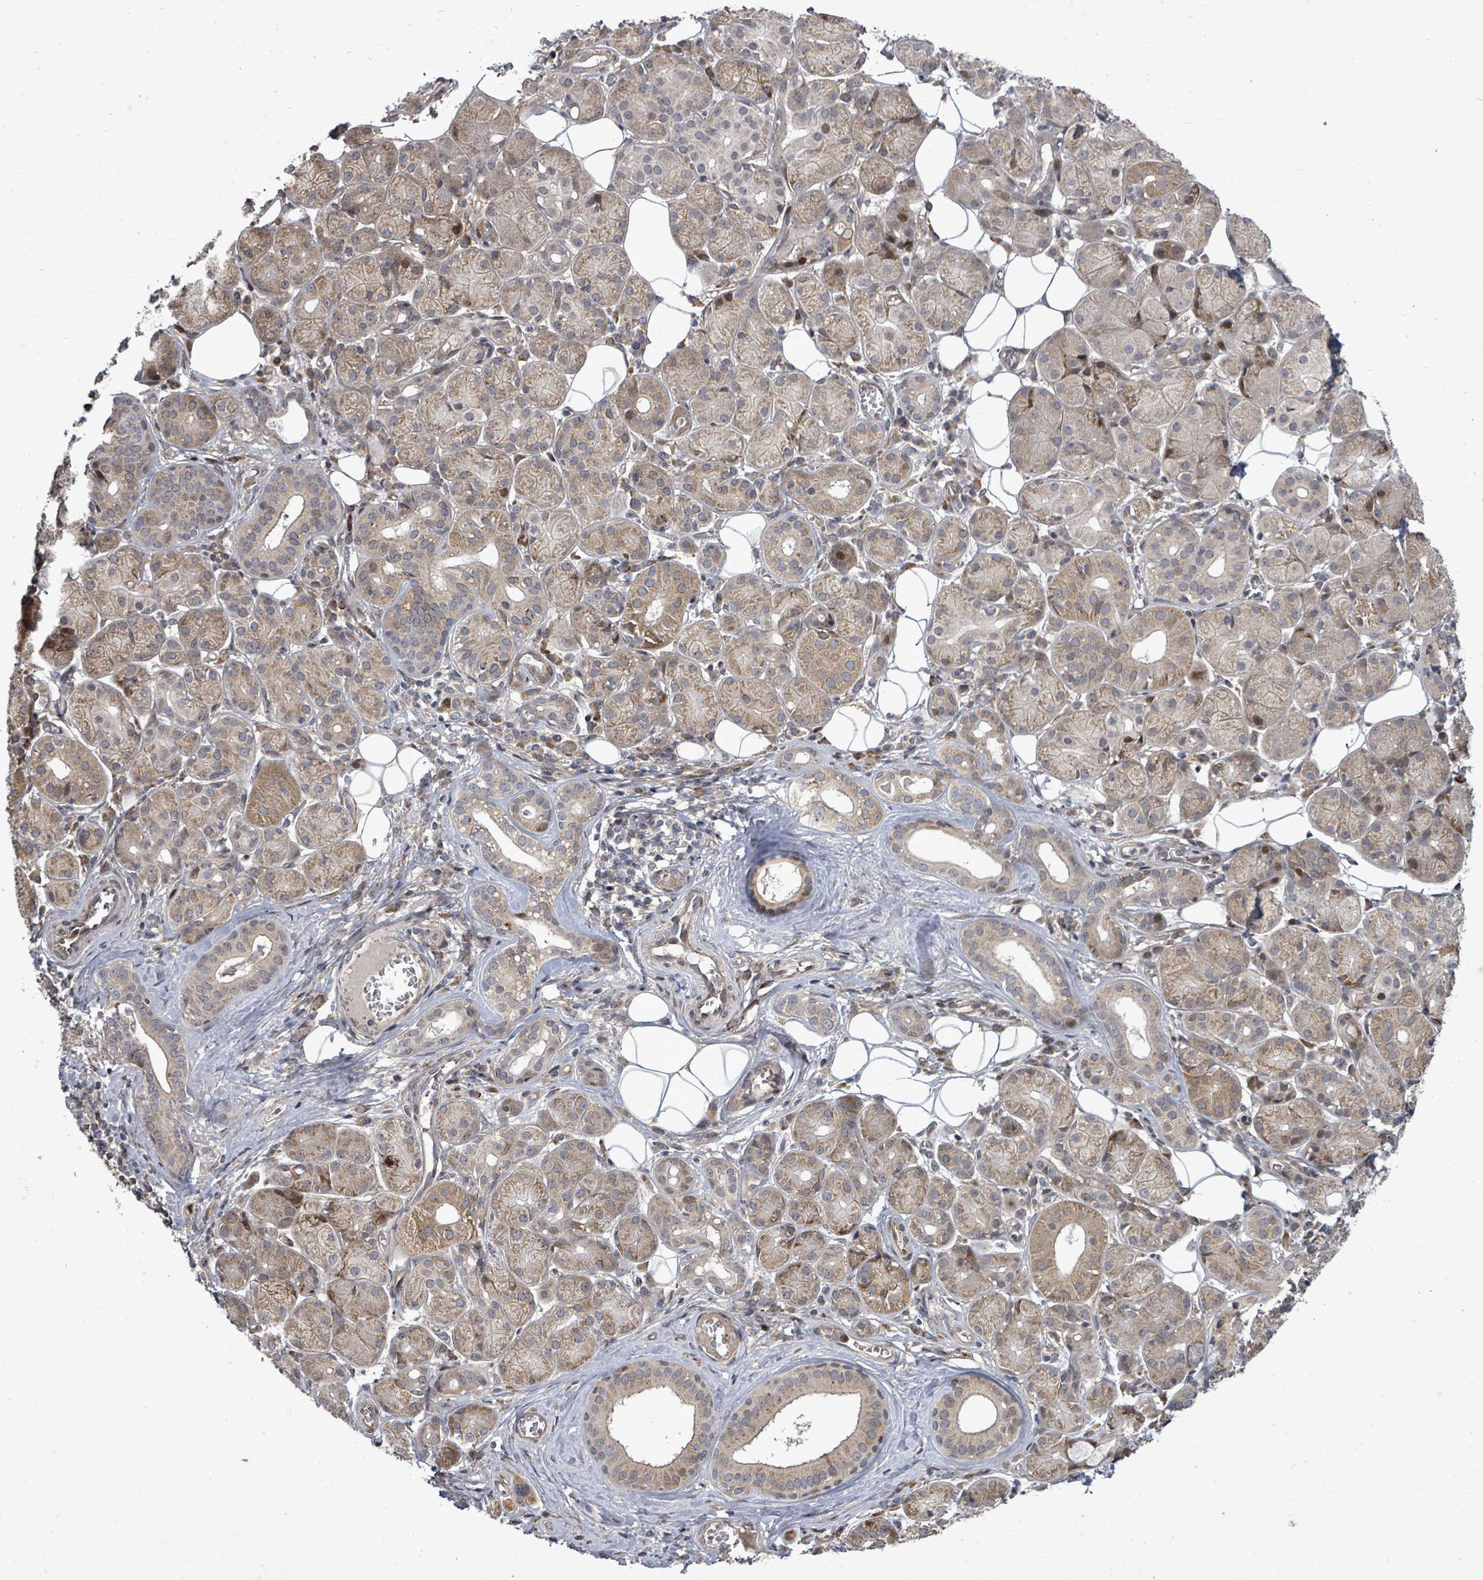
{"staining": {"intensity": "weak", "quantity": ">75%", "location": "cytoplasmic/membranous"}, "tissue": "salivary gland", "cell_type": "Glandular cells", "image_type": "normal", "snomed": [{"axis": "morphology", "description": "Squamous cell carcinoma, NOS"}, {"axis": "topography", "description": "Skin"}, {"axis": "topography", "description": "Head-Neck"}], "caption": "Glandular cells reveal weak cytoplasmic/membranous staining in about >75% of cells in unremarkable salivary gland. Immunohistochemistry (ihc) stains the protein of interest in brown and the nuclei are stained blue.", "gene": "KRTAP27", "patient": {"sex": "male", "age": 80}}